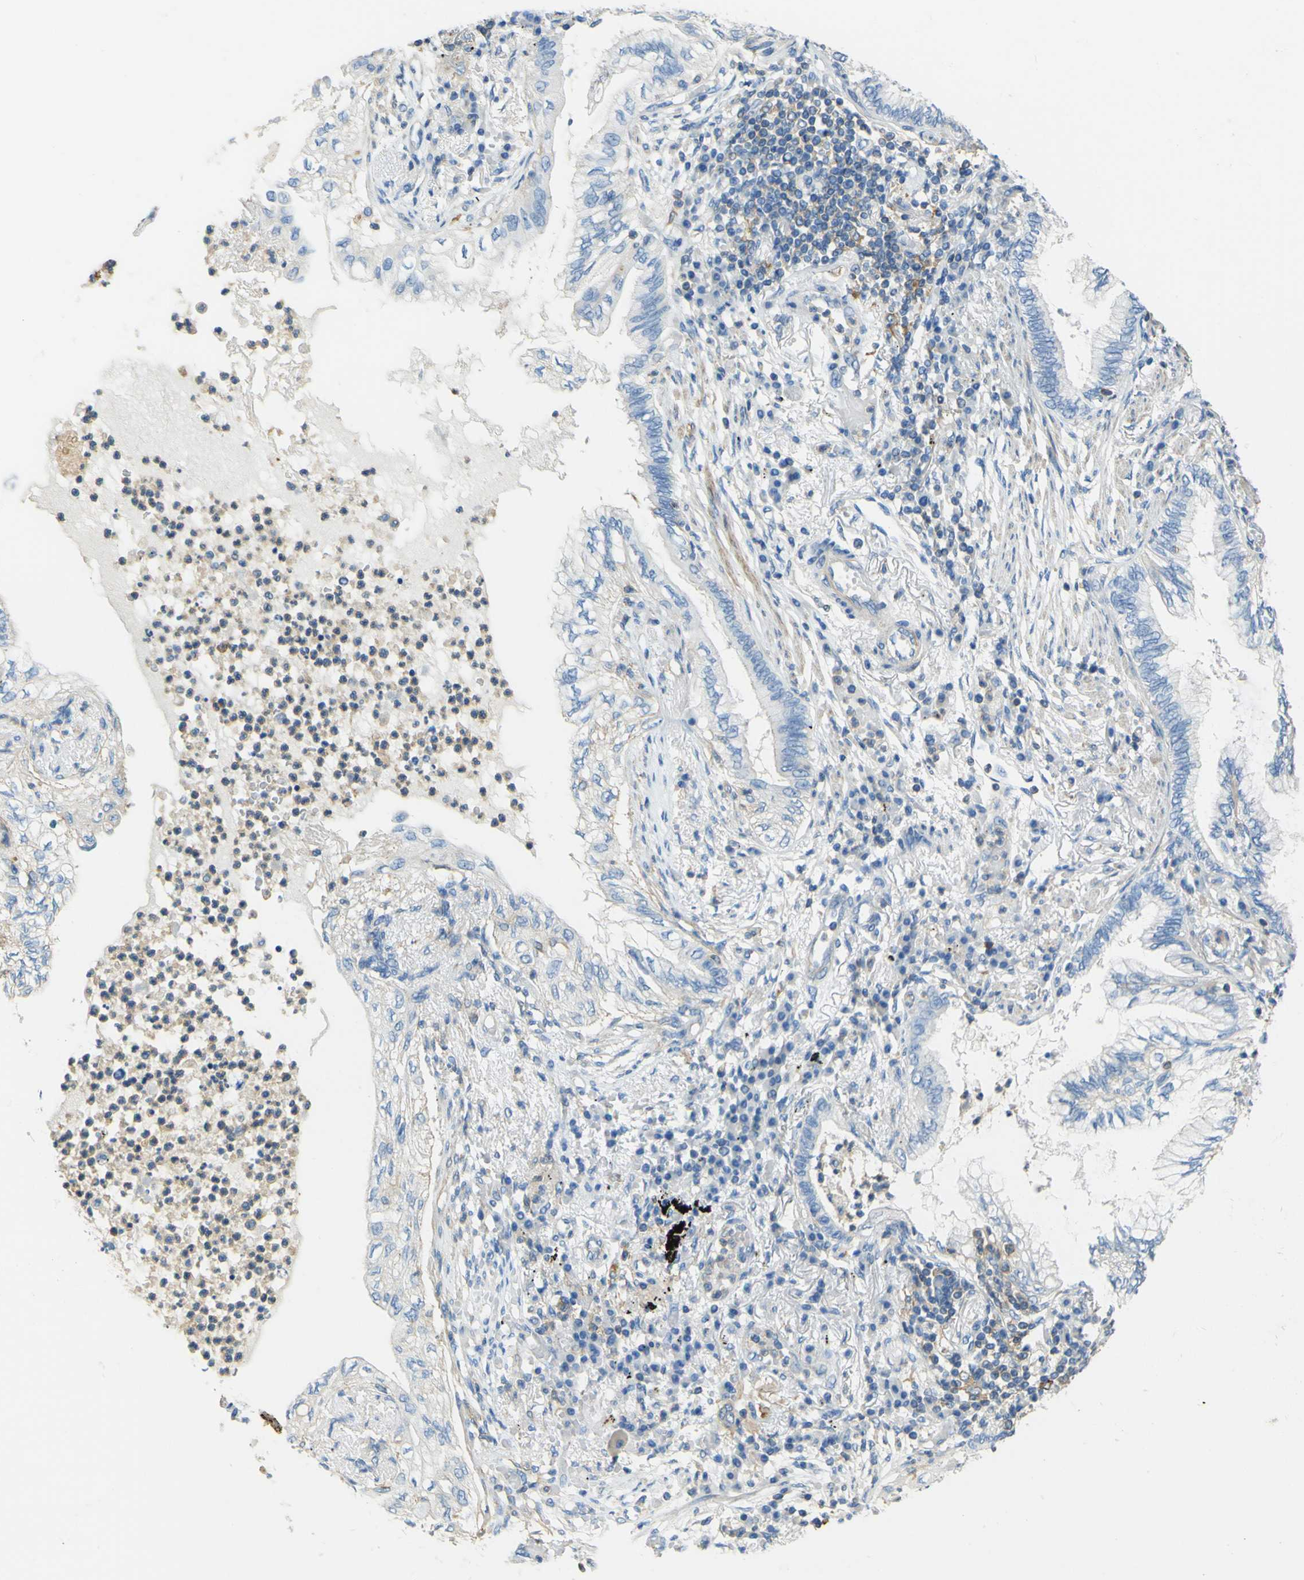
{"staining": {"intensity": "negative", "quantity": "none", "location": "none"}, "tissue": "lung cancer", "cell_type": "Tumor cells", "image_type": "cancer", "snomed": [{"axis": "morphology", "description": "Normal tissue, NOS"}, {"axis": "morphology", "description": "Adenocarcinoma, NOS"}, {"axis": "topography", "description": "Bronchus"}, {"axis": "topography", "description": "Lung"}], "caption": "Tumor cells are negative for protein expression in human lung cancer.", "gene": "OGN", "patient": {"sex": "female", "age": 70}}